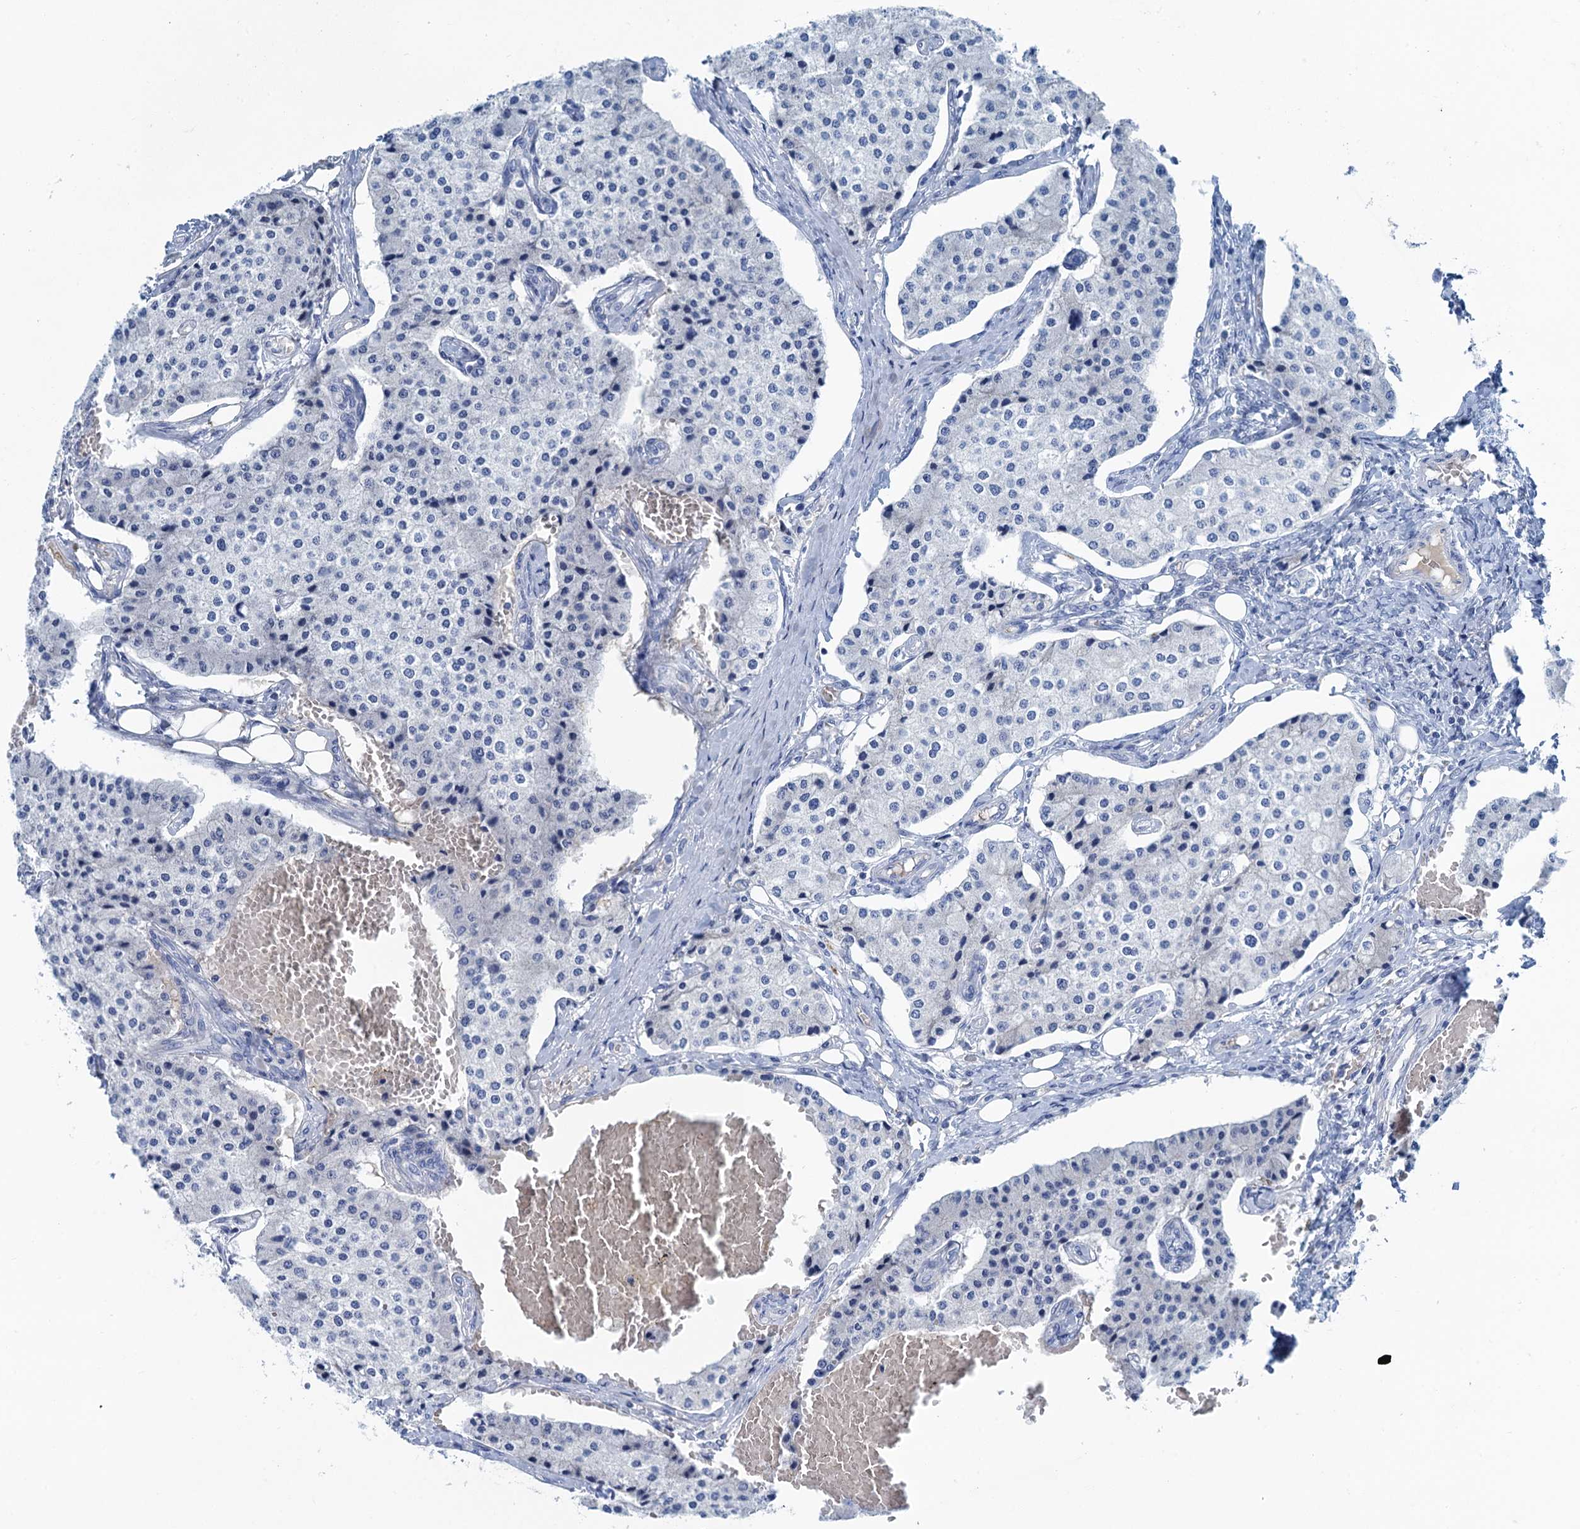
{"staining": {"intensity": "negative", "quantity": "none", "location": "none"}, "tissue": "carcinoid", "cell_type": "Tumor cells", "image_type": "cancer", "snomed": [{"axis": "morphology", "description": "Carcinoid, malignant, NOS"}, {"axis": "topography", "description": "Colon"}], "caption": "Malignant carcinoid stained for a protein using immunohistochemistry reveals no positivity tumor cells.", "gene": "MYADML2", "patient": {"sex": "female", "age": 52}}